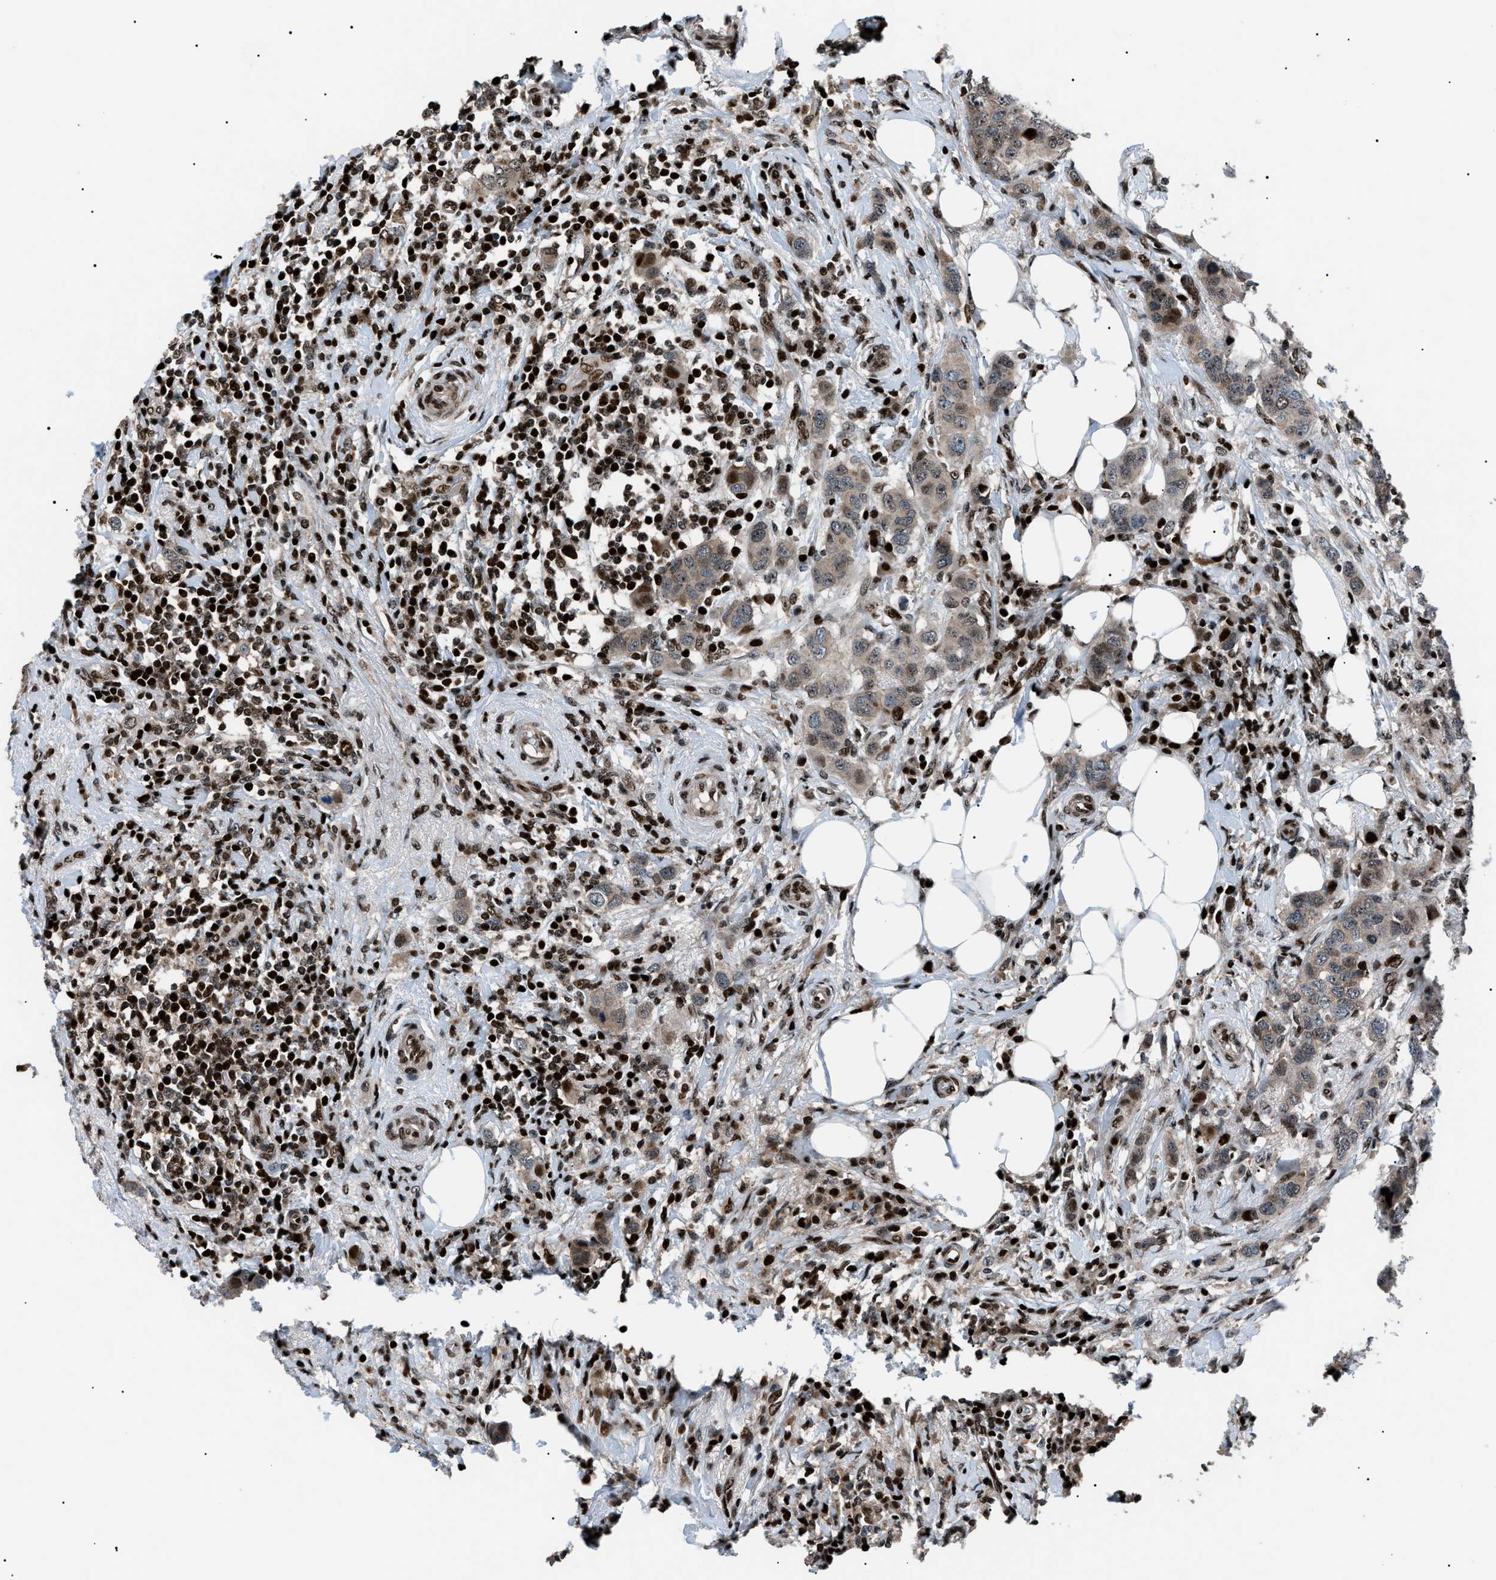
{"staining": {"intensity": "moderate", "quantity": "25%-75%", "location": "cytoplasmic/membranous,nuclear"}, "tissue": "breast cancer", "cell_type": "Tumor cells", "image_type": "cancer", "snomed": [{"axis": "morphology", "description": "Duct carcinoma"}, {"axis": "topography", "description": "Breast"}], "caption": "The image demonstrates immunohistochemical staining of breast invasive ductal carcinoma. There is moderate cytoplasmic/membranous and nuclear staining is identified in about 25%-75% of tumor cells. (brown staining indicates protein expression, while blue staining denotes nuclei).", "gene": "PRKX", "patient": {"sex": "female", "age": 50}}